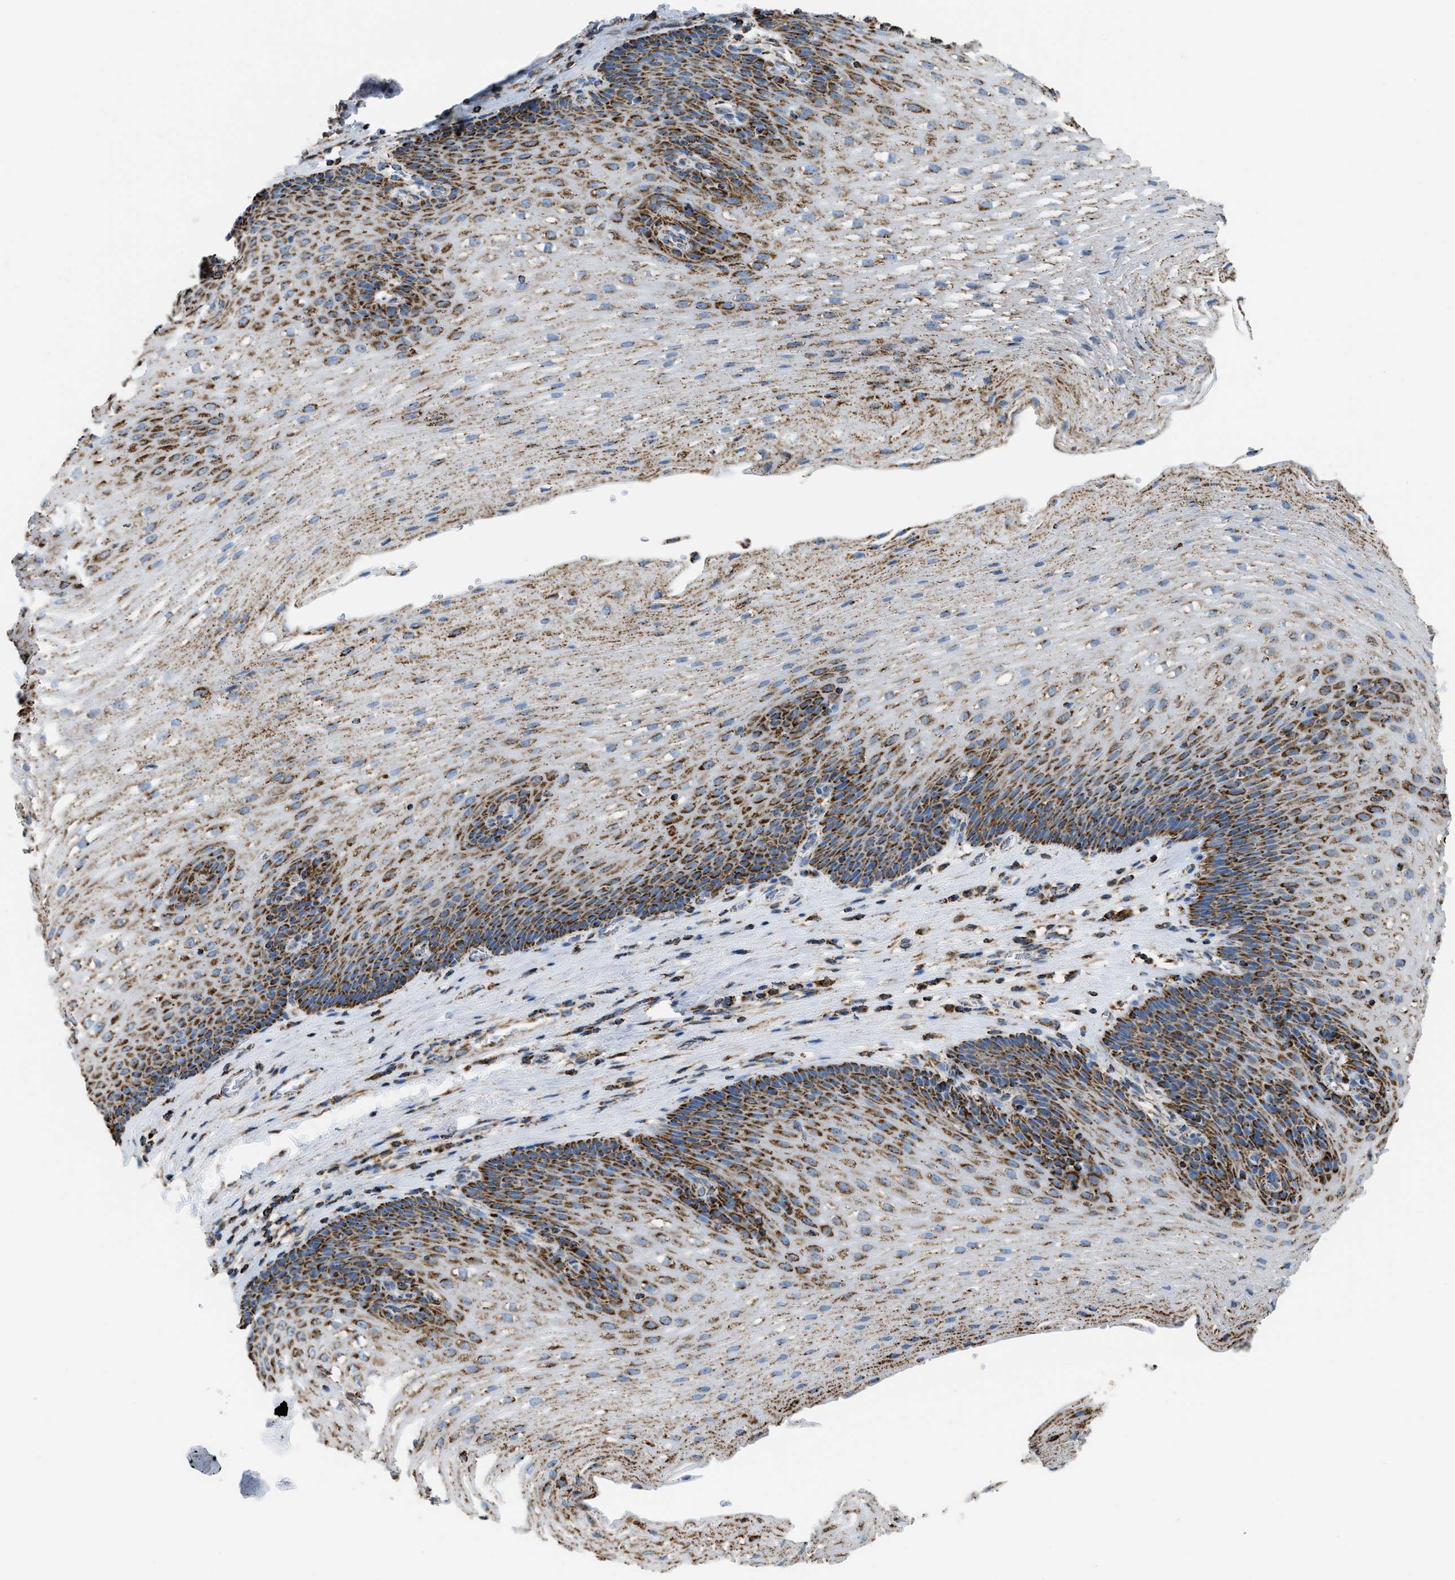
{"staining": {"intensity": "moderate", "quantity": ">75%", "location": "cytoplasmic/membranous"}, "tissue": "esophagus", "cell_type": "Squamous epithelial cells", "image_type": "normal", "snomed": [{"axis": "morphology", "description": "Normal tissue, NOS"}, {"axis": "topography", "description": "Esophagus"}], "caption": "Immunohistochemistry (IHC) (DAB (3,3'-diaminobenzidine)) staining of normal human esophagus reveals moderate cytoplasmic/membranous protein positivity in about >75% of squamous epithelial cells. The protein of interest is stained brown, and the nuclei are stained in blue (DAB (3,3'-diaminobenzidine) IHC with brightfield microscopy, high magnification).", "gene": "ETFB", "patient": {"sex": "male", "age": 48}}